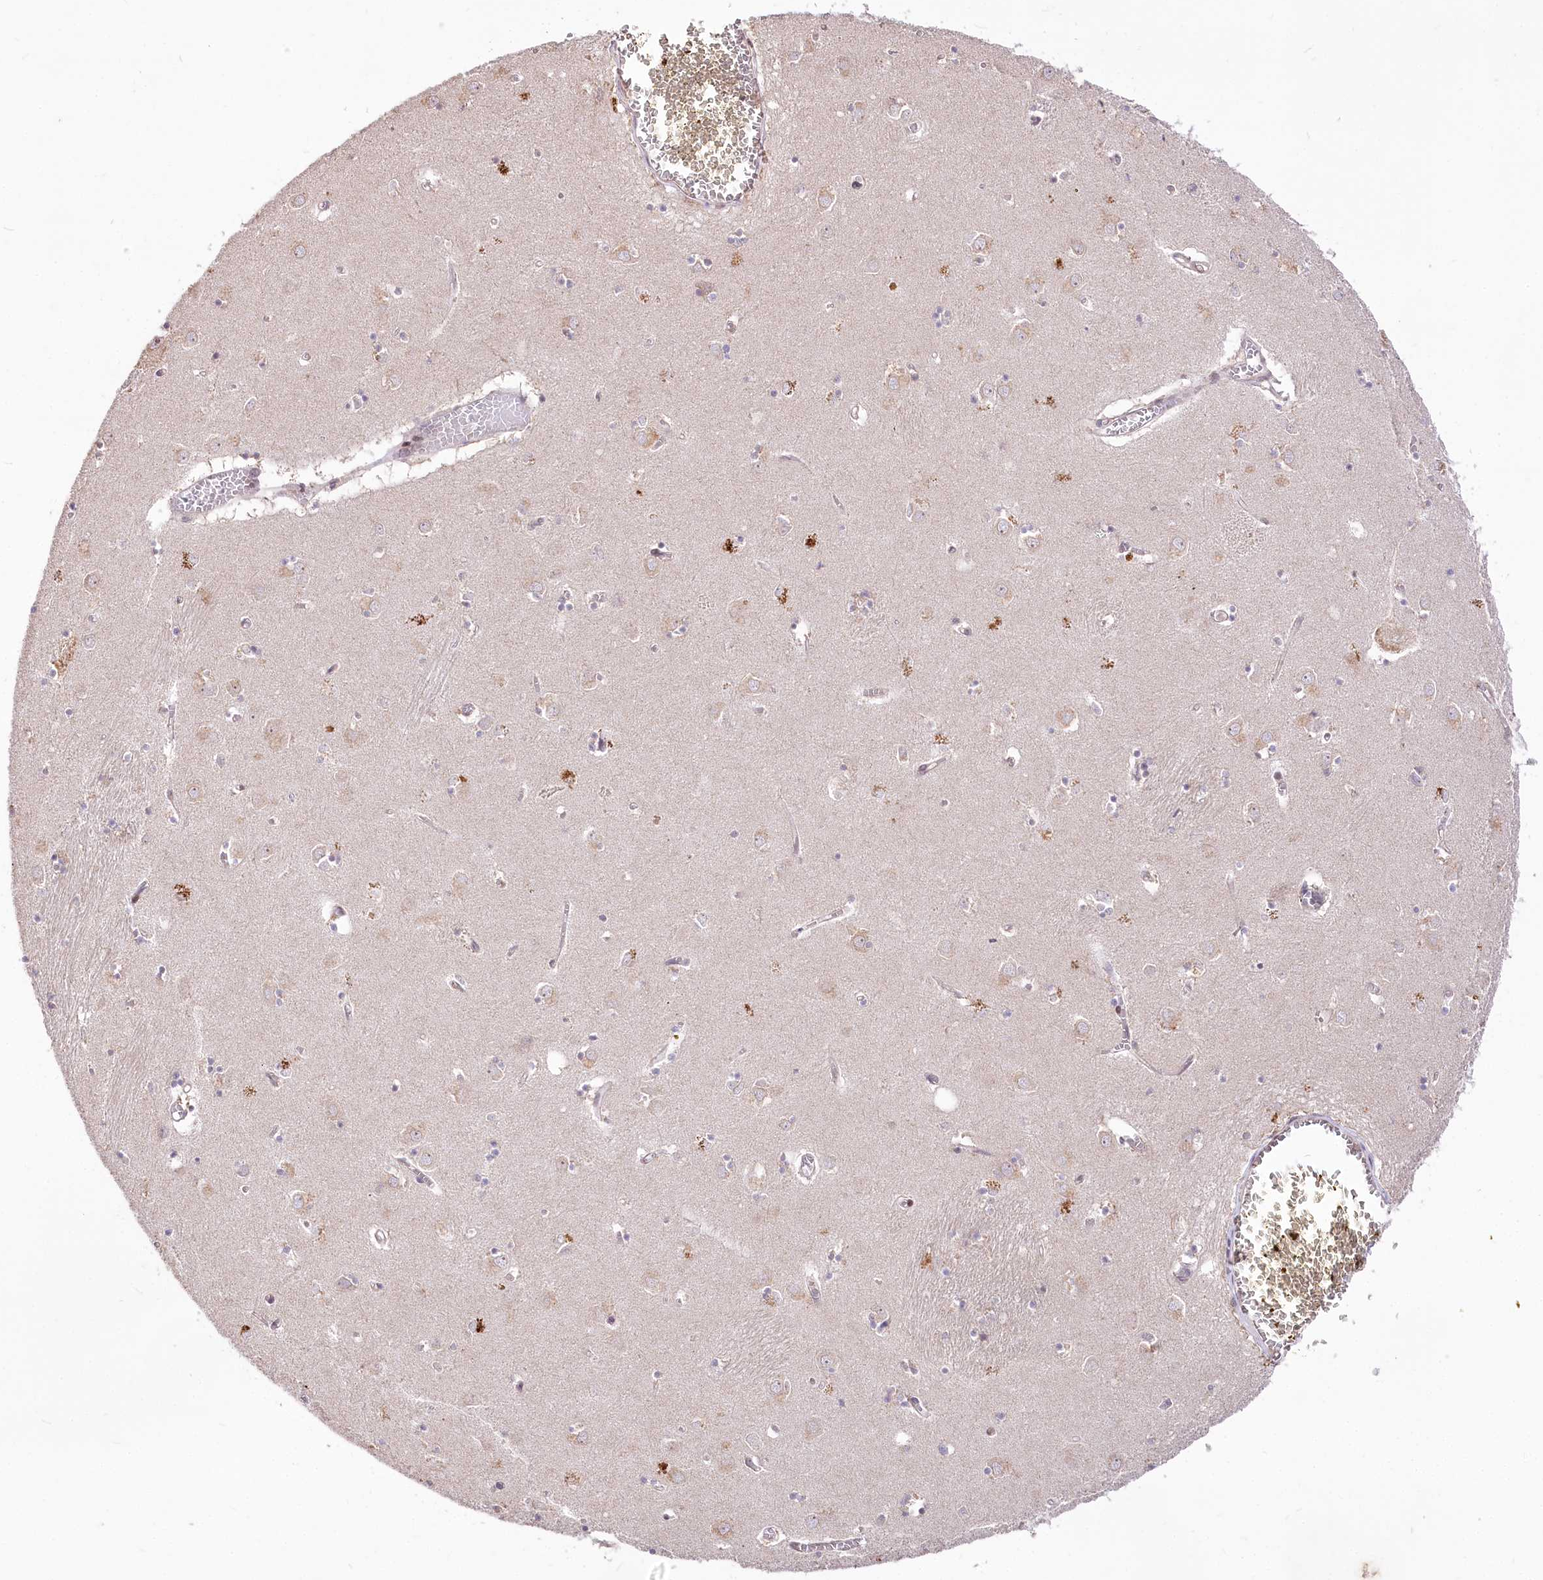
{"staining": {"intensity": "negative", "quantity": "none", "location": "none"}, "tissue": "caudate", "cell_type": "Glial cells", "image_type": "normal", "snomed": [{"axis": "morphology", "description": "Normal tissue, NOS"}, {"axis": "topography", "description": "Lateral ventricle wall"}], "caption": "There is no significant positivity in glial cells of caudate. (Brightfield microscopy of DAB (3,3'-diaminobenzidine) IHC at high magnification).", "gene": "STT3B", "patient": {"sex": "male", "age": 70}}